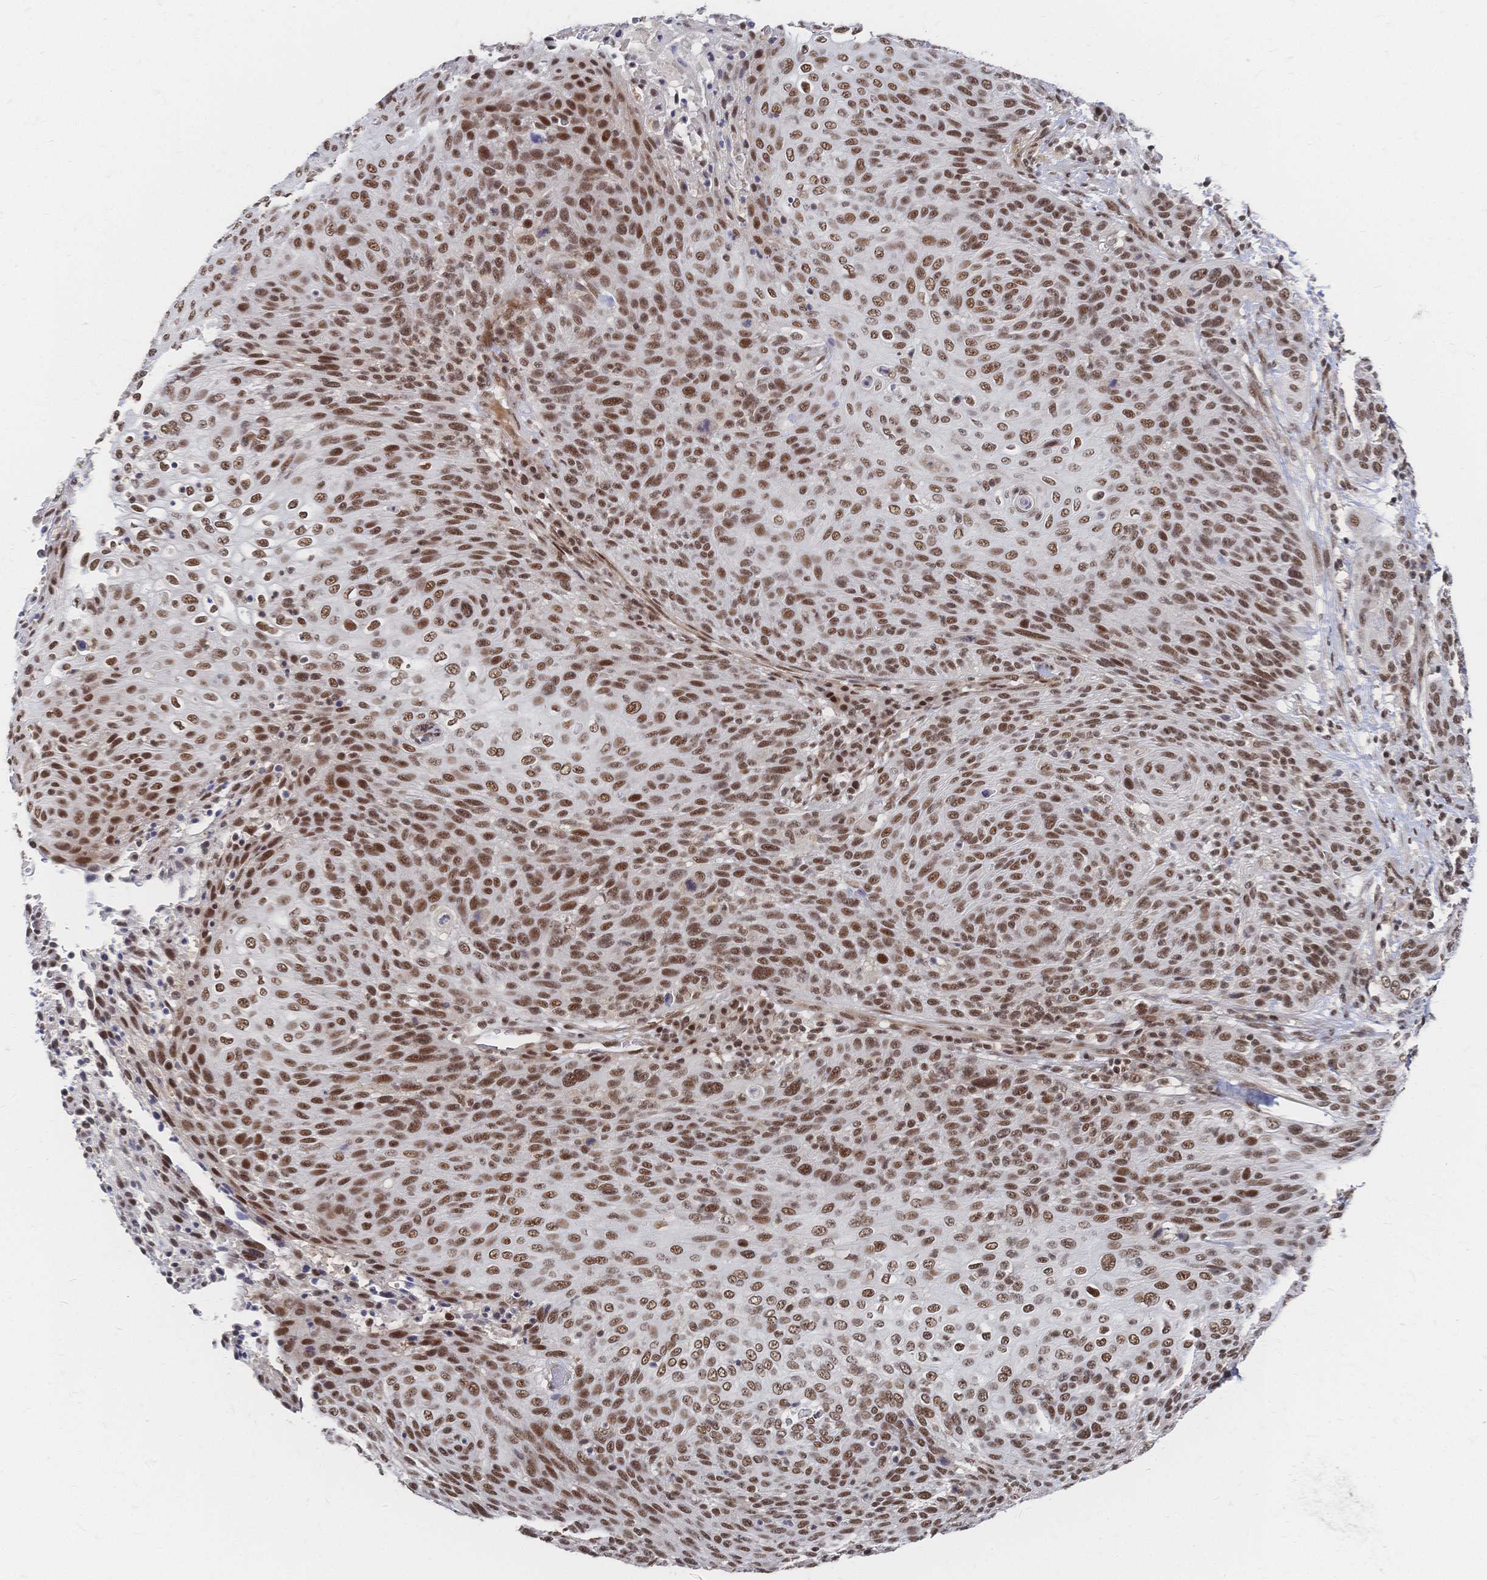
{"staining": {"intensity": "moderate", "quantity": ">75%", "location": "nuclear"}, "tissue": "cervical cancer", "cell_type": "Tumor cells", "image_type": "cancer", "snomed": [{"axis": "morphology", "description": "Squamous cell carcinoma, NOS"}, {"axis": "topography", "description": "Cervix"}], "caption": "Immunohistochemical staining of cervical cancer (squamous cell carcinoma) displays medium levels of moderate nuclear protein expression in approximately >75% of tumor cells.", "gene": "NELFA", "patient": {"sex": "female", "age": 31}}